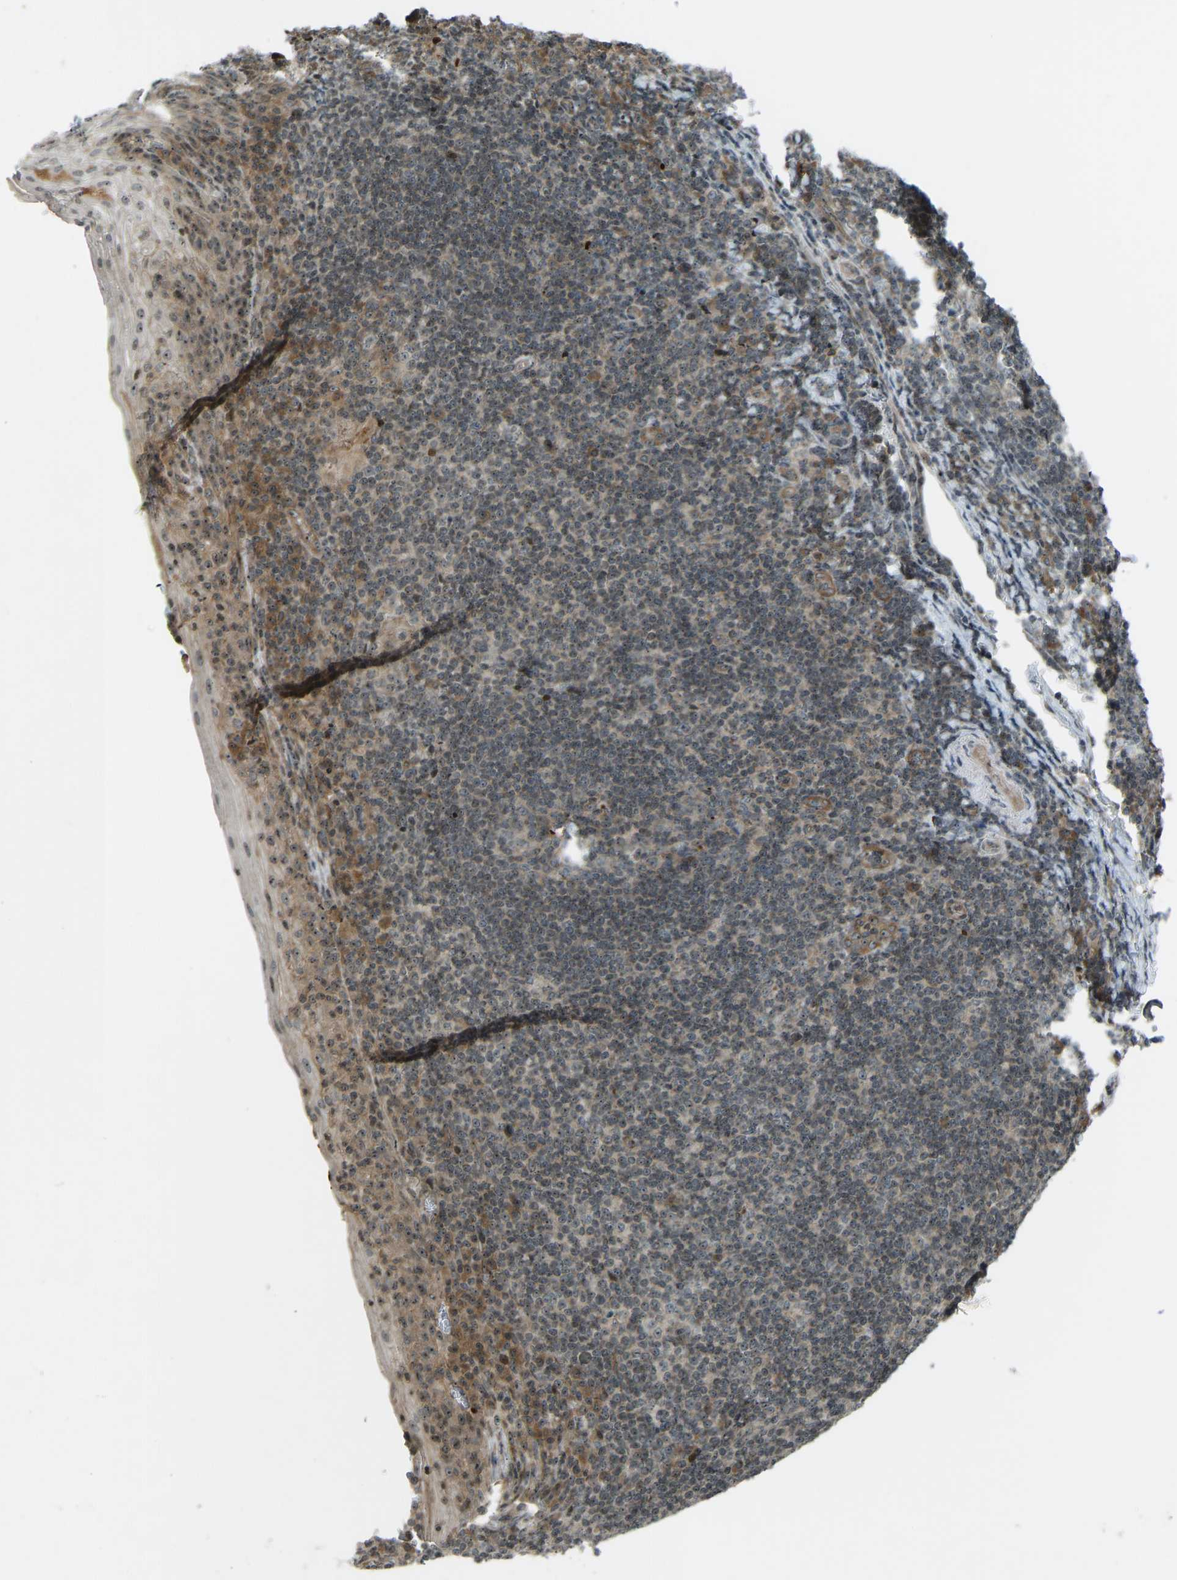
{"staining": {"intensity": "moderate", "quantity": "25%-75%", "location": "cytoplasmic/membranous"}, "tissue": "tonsil", "cell_type": "Germinal center cells", "image_type": "normal", "snomed": [{"axis": "morphology", "description": "Normal tissue, NOS"}, {"axis": "topography", "description": "Tonsil"}], "caption": "This histopathology image reveals immunohistochemistry (IHC) staining of unremarkable tonsil, with medium moderate cytoplasmic/membranous positivity in about 25%-75% of germinal center cells.", "gene": "SVOPL", "patient": {"sex": "male", "age": 37}}